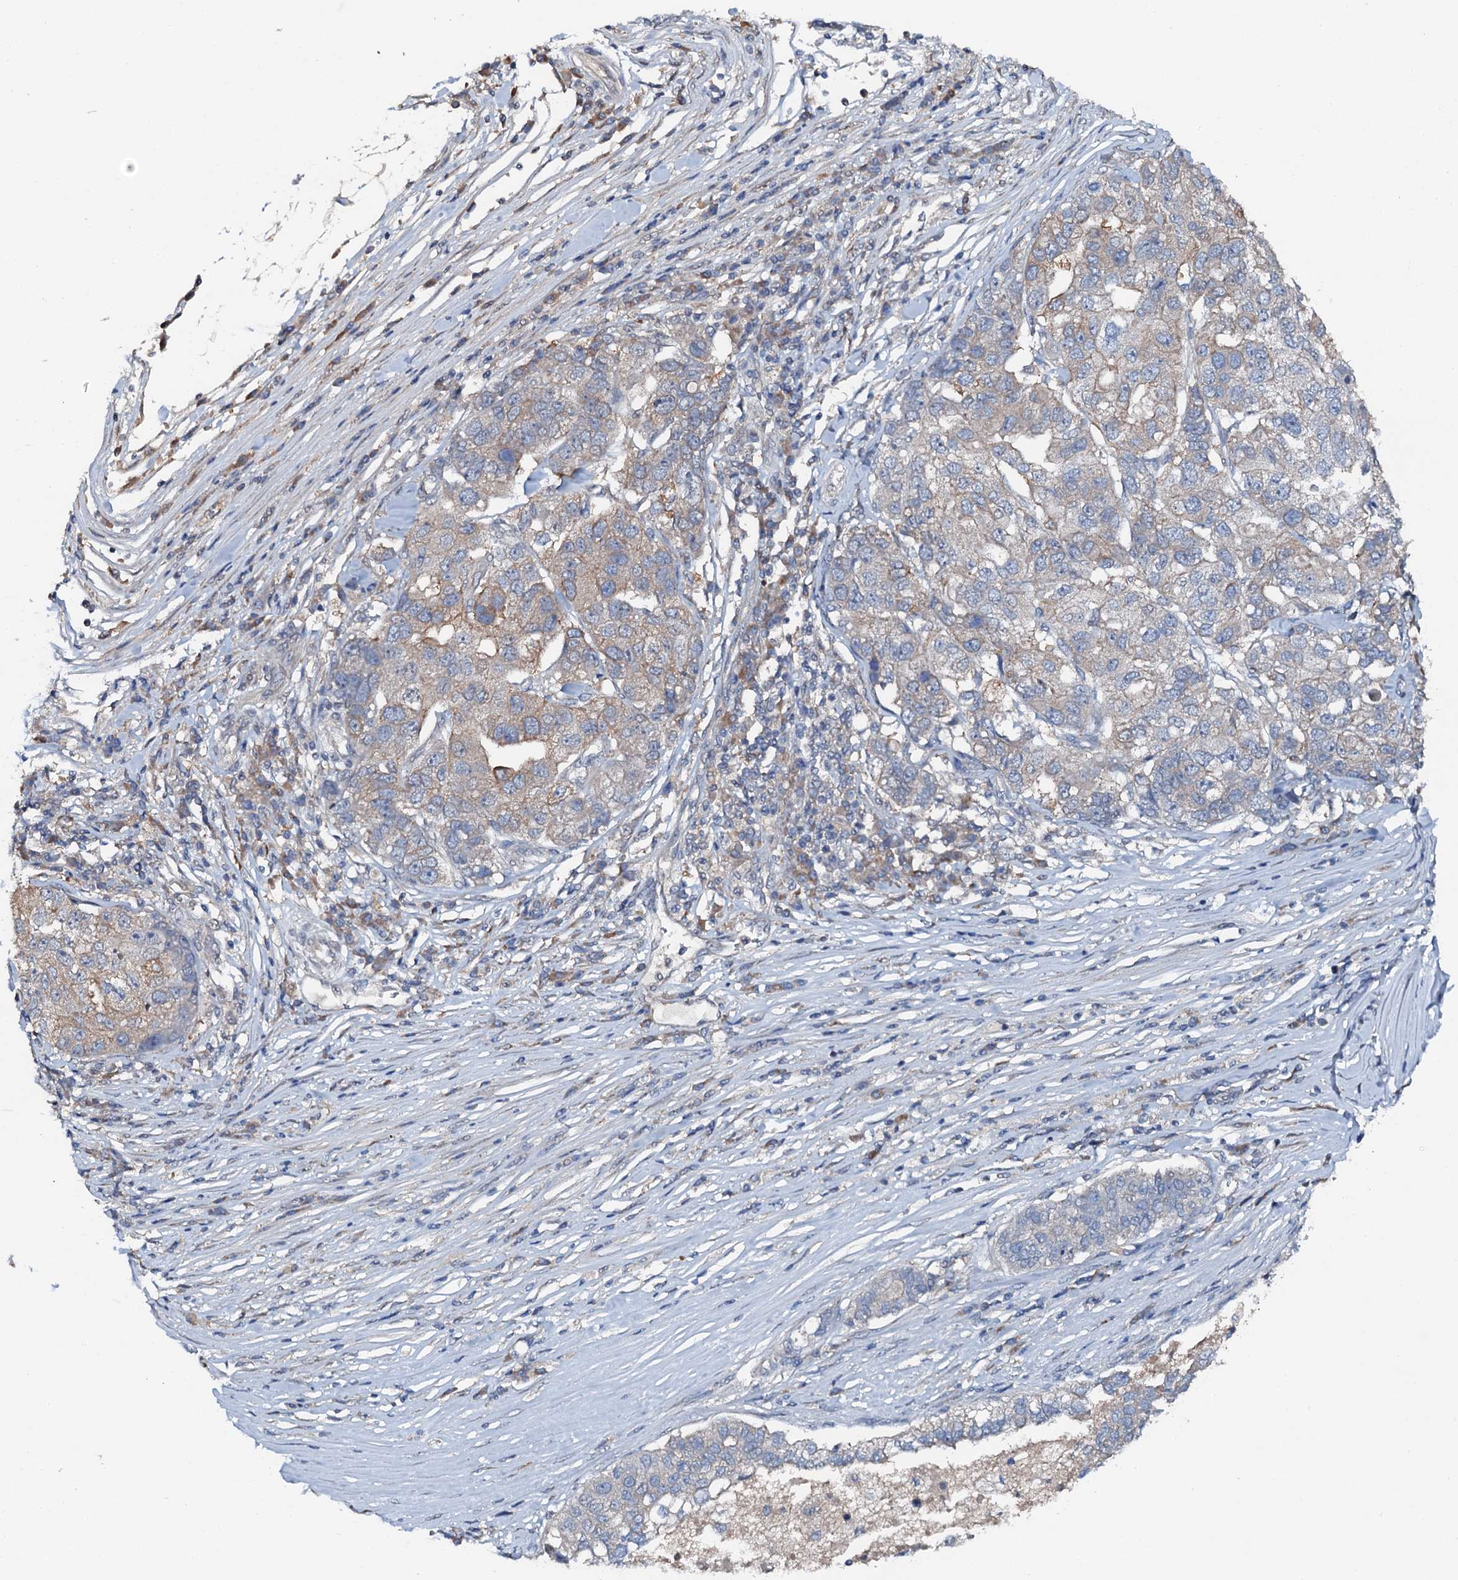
{"staining": {"intensity": "negative", "quantity": "none", "location": "none"}, "tissue": "pancreatic cancer", "cell_type": "Tumor cells", "image_type": "cancer", "snomed": [{"axis": "morphology", "description": "Adenocarcinoma, NOS"}, {"axis": "topography", "description": "Pancreas"}], "caption": "The micrograph reveals no significant positivity in tumor cells of pancreatic adenocarcinoma.", "gene": "FLYWCH1", "patient": {"sex": "female", "age": 61}}